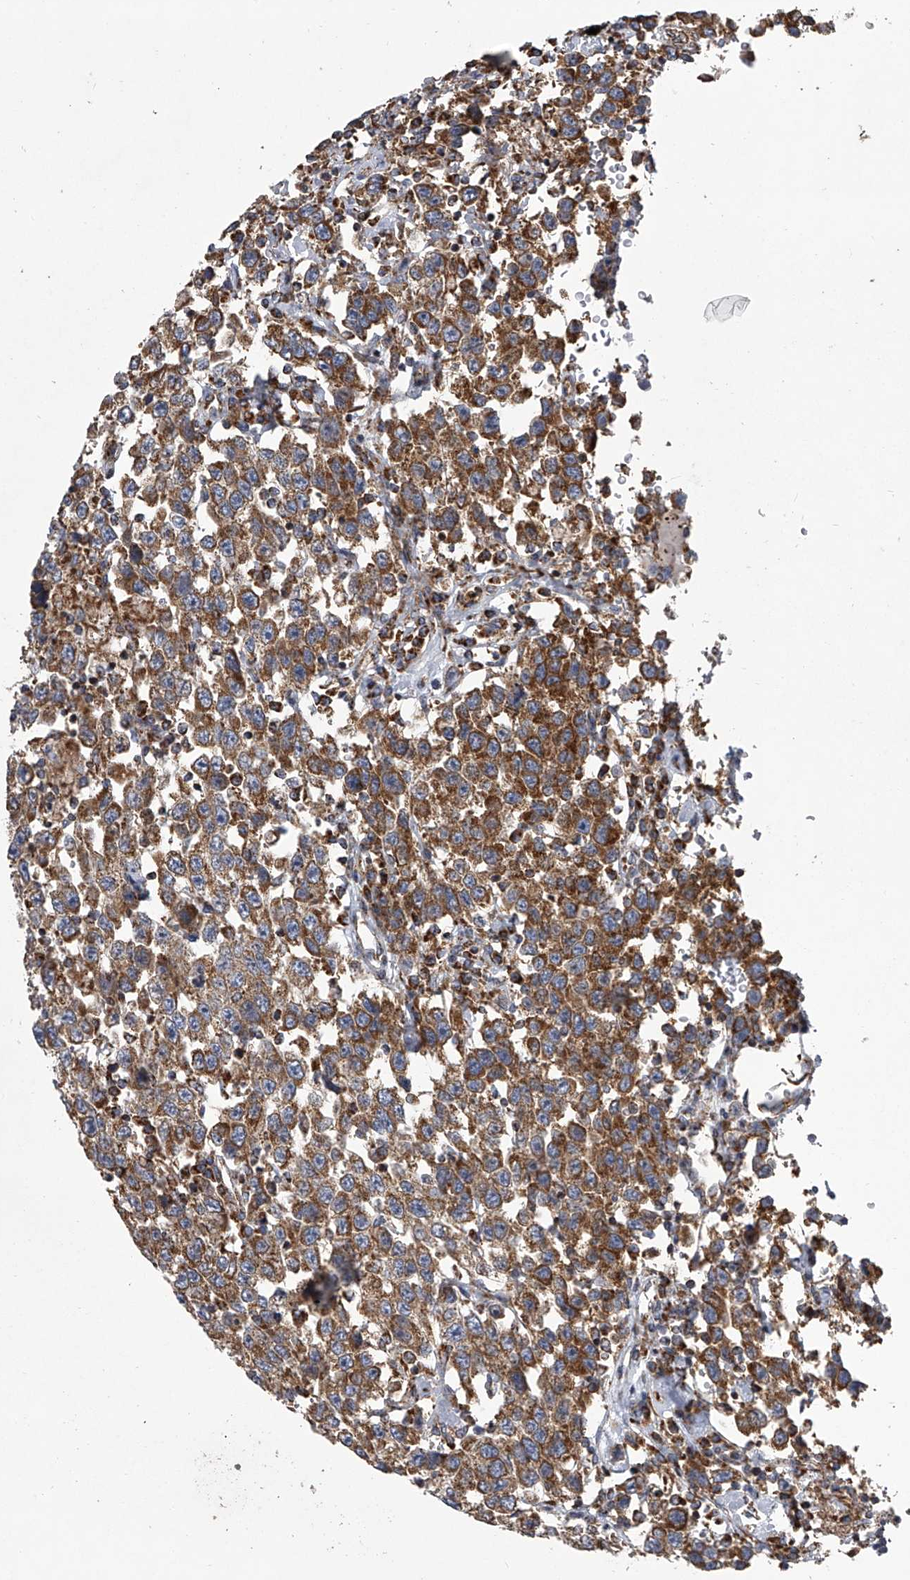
{"staining": {"intensity": "strong", "quantity": ">75%", "location": "cytoplasmic/membranous"}, "tissue": "testis cancer", "cell_type": "Tumor cells", "image_type": "cancer", "snomed": [{"axis": "morphology", "description": "Seminoma, NOS"}, {"axis": "topography", "description": "Testis"}], "caption": "This micrograph displays immunohistochemistry staining of human seminoma (testis), with high strong cytoplasmic/membranous expression in approximately >75% of tumor cells.", "gene": "ZC3H15", "patient": {"sex": "male", "age": 41}}